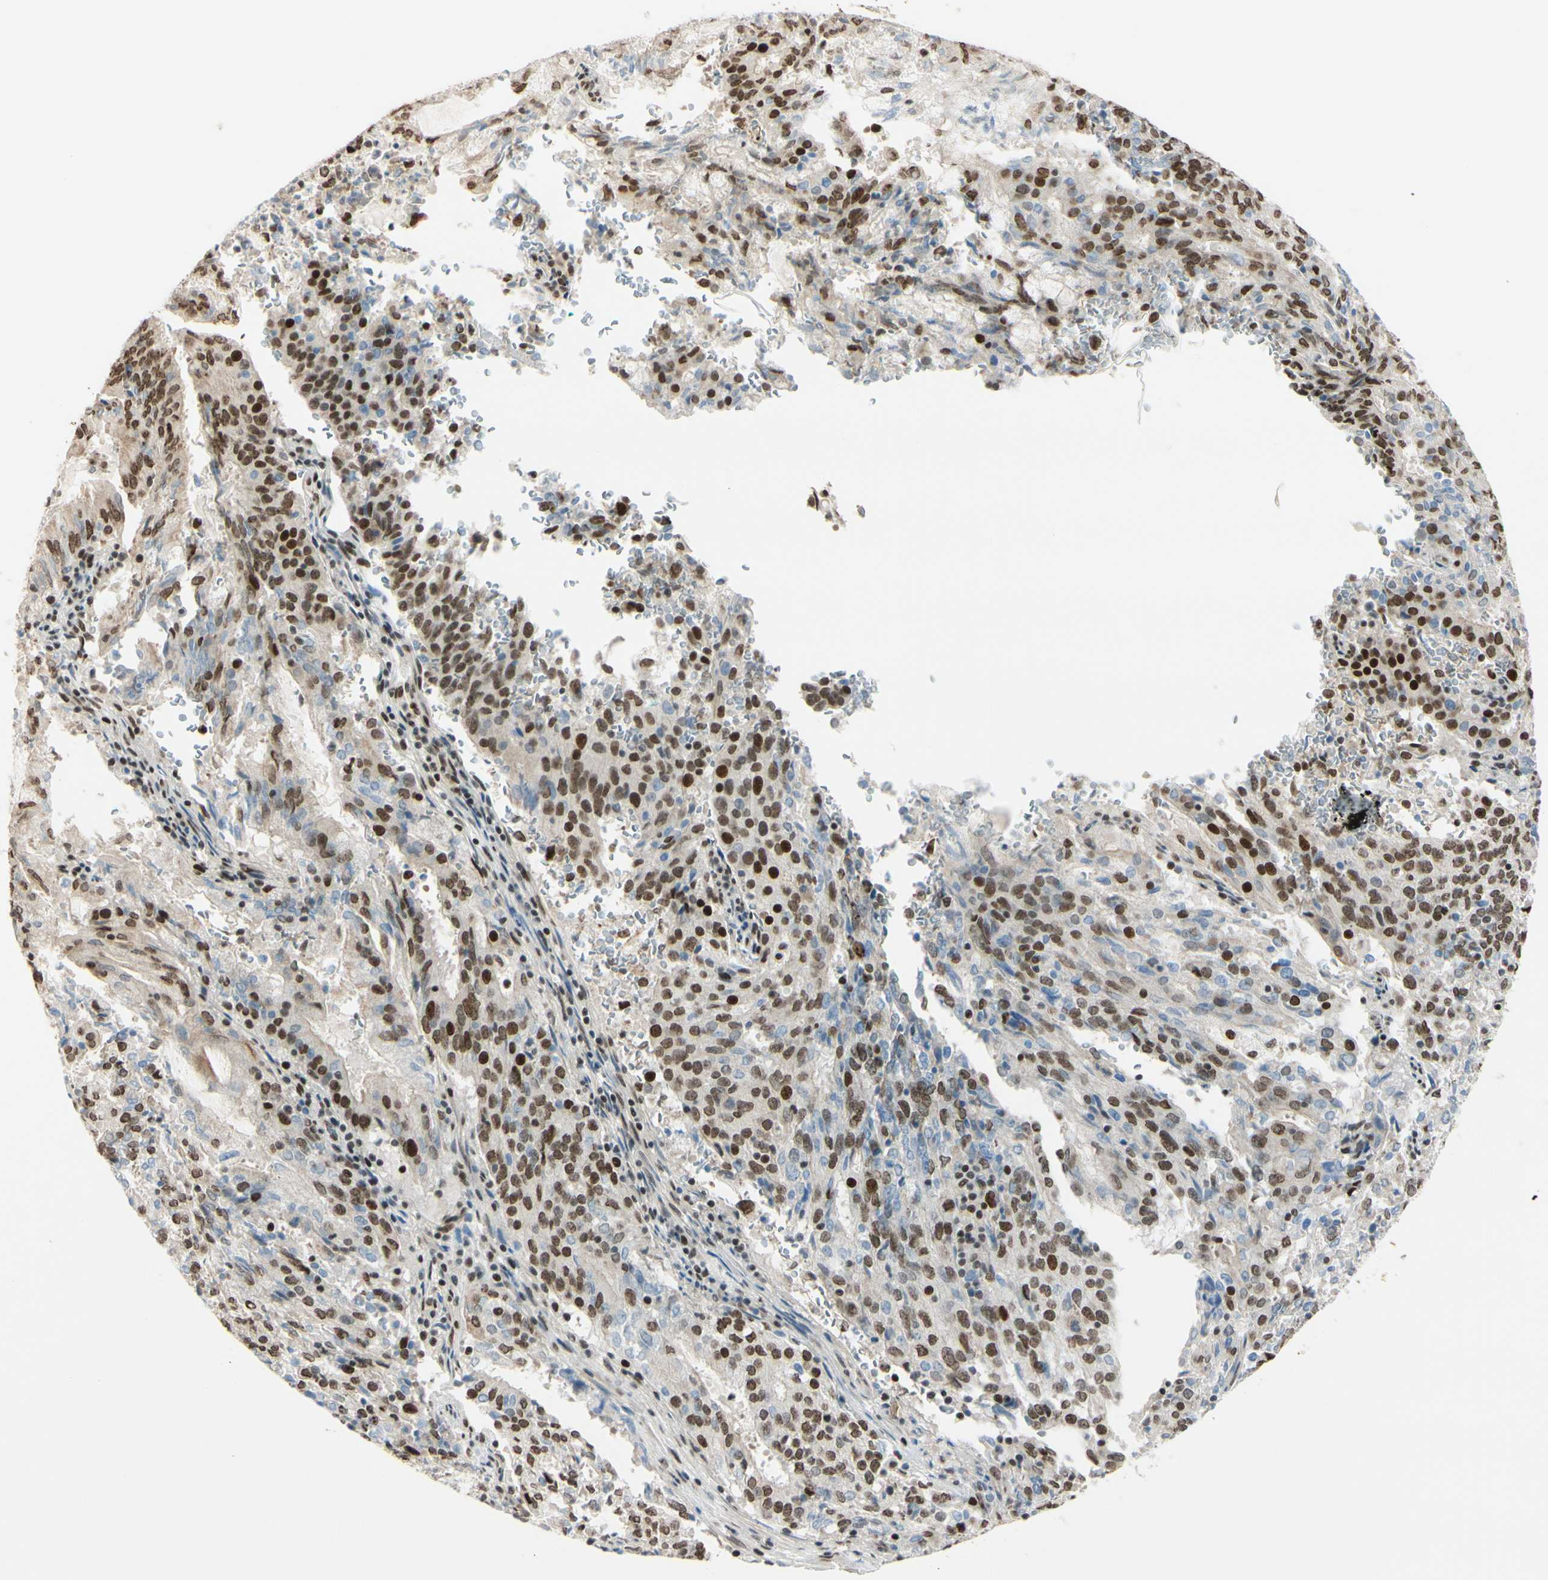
{"staining": {"intensity": "moderate", "quantity": ">75%", "location": "nuclear"}, "tissue": "cervical cancer", "cell_type": "Tumor cells", "image_type": "cancer", "snomed": [{"axis": "morphology", "description": "Adenocarcinoma, NOS"}, {"axis": "topography", "description": "Cervix"}], "caption": "This is a photomicrograph of immunohistochemistry (IHC) staining of cervical cancer, which shows moderate positivity in the nuclear of tumor cells.", "gene": "SUFU", "patient": {"sex": "female", "age": 44}}